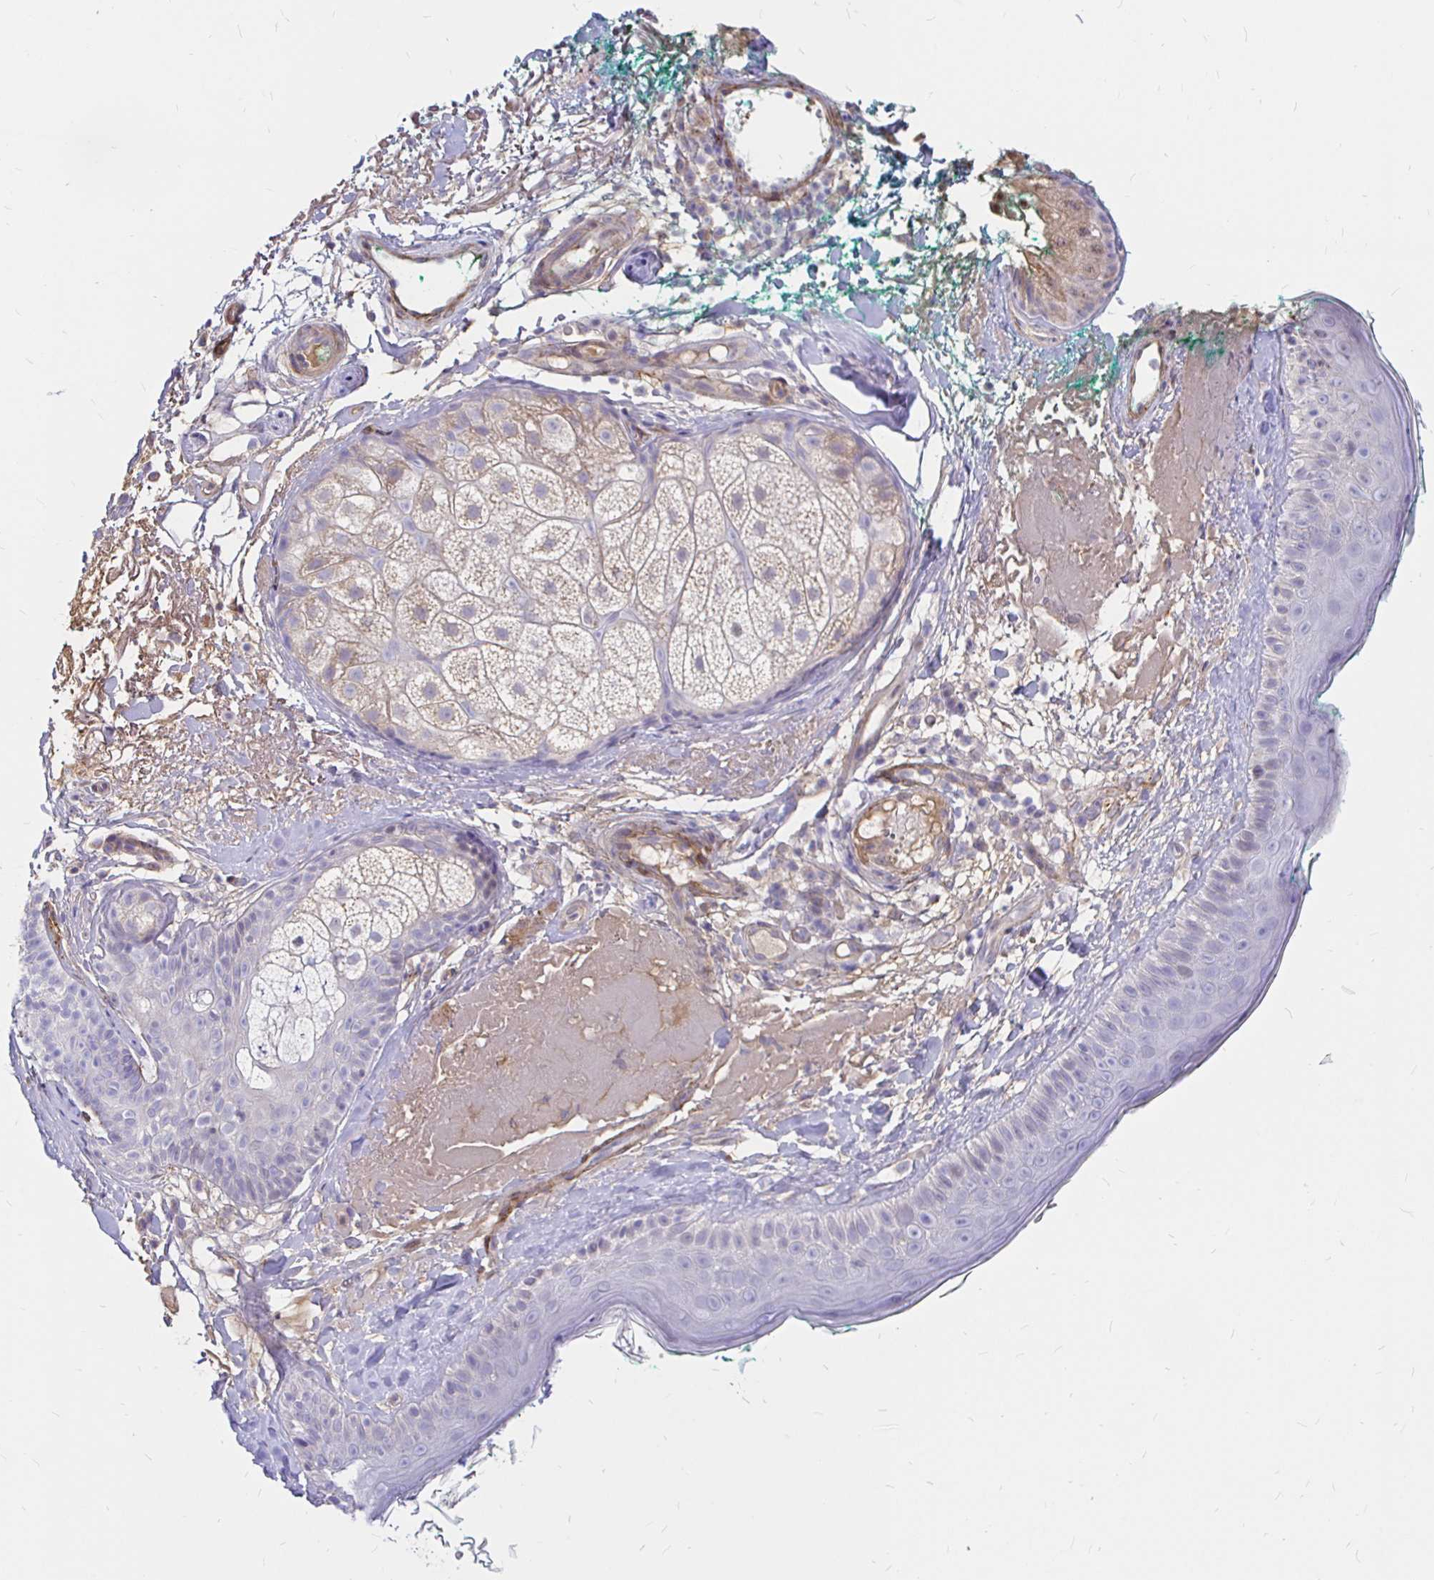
{"staining": {"intensity": "negative", "quantity": "none", "location": "none"}, "tissue": "skin", "cell_type": "Fibroblasts", "image_type": "normal", "snomed": [{"axis": "morphology", "description": "Normal tissue, NOS"}, {"axis": "topography", "description": "Skin"}], "caption": "This is a photomicrograph of immunohistochemistry (IHC) staining of normal skin, which shows no expression in fibroblasts.", "gene": "PALM2AKAP2", "patient": {"sex": "male", "age": 73}}